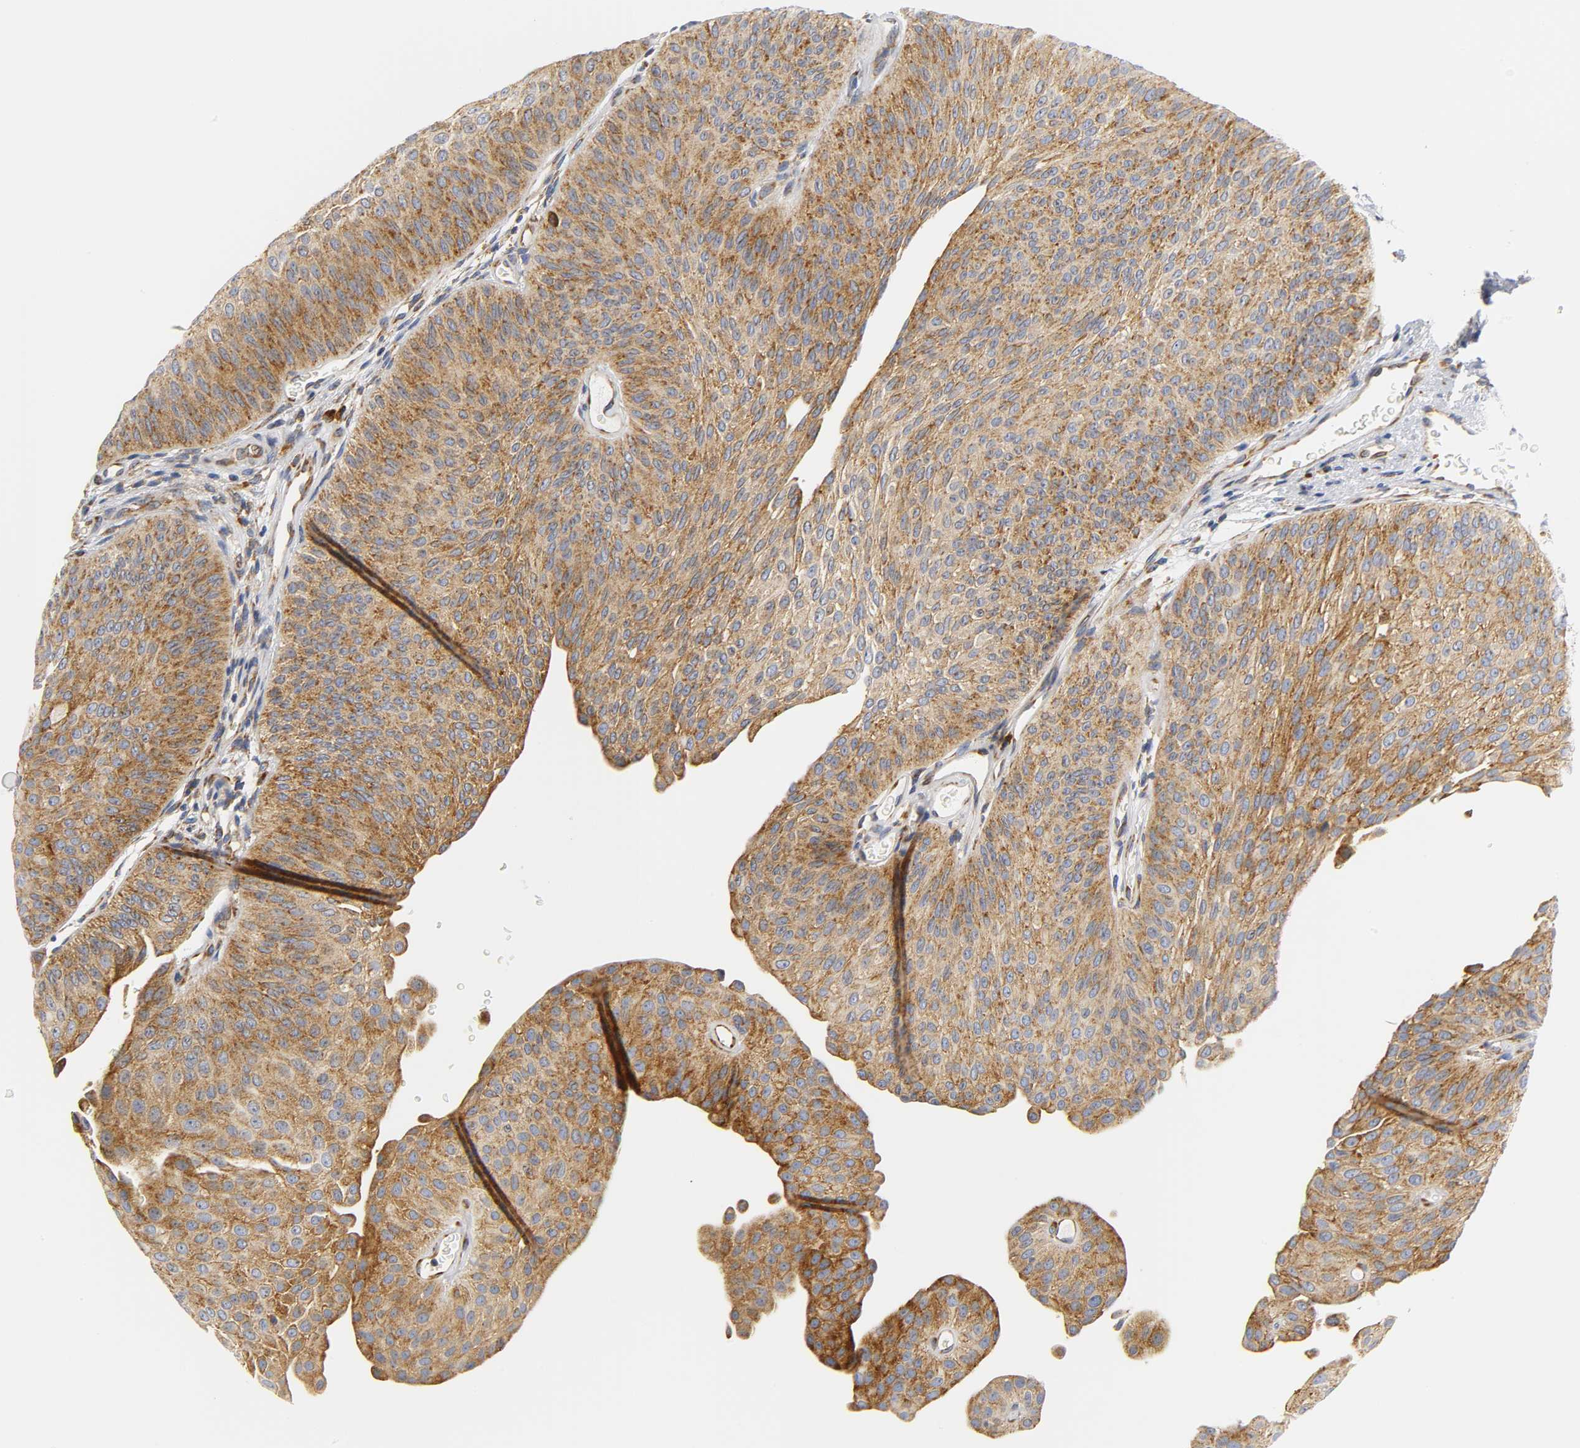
{"staining": {"intensity": "strong", "quantity": ">75%", "location": "cytoplasmic/membranous"}, "tissue": "urothelial cancer", "cell_type": "Tumor cells", "image_type": "cancer", "snomed": [{"axis": "morphology", "description": "Urothelial carcinoma, Low grade"}, {"axis": "topography", "description": "Urinary bladder"}], "caption": "Immunohistochemical staining of low-grade urothelial carcinoma demonstrates high levels of strong cytoplasmic/membranous protein expression in about >75% of tumor cells. Immunohistochemistry stains the protein of interest in brown and the nuclei are stained blue.", "gene": "REL", "patient": {"sex": "female", "age": 60}}